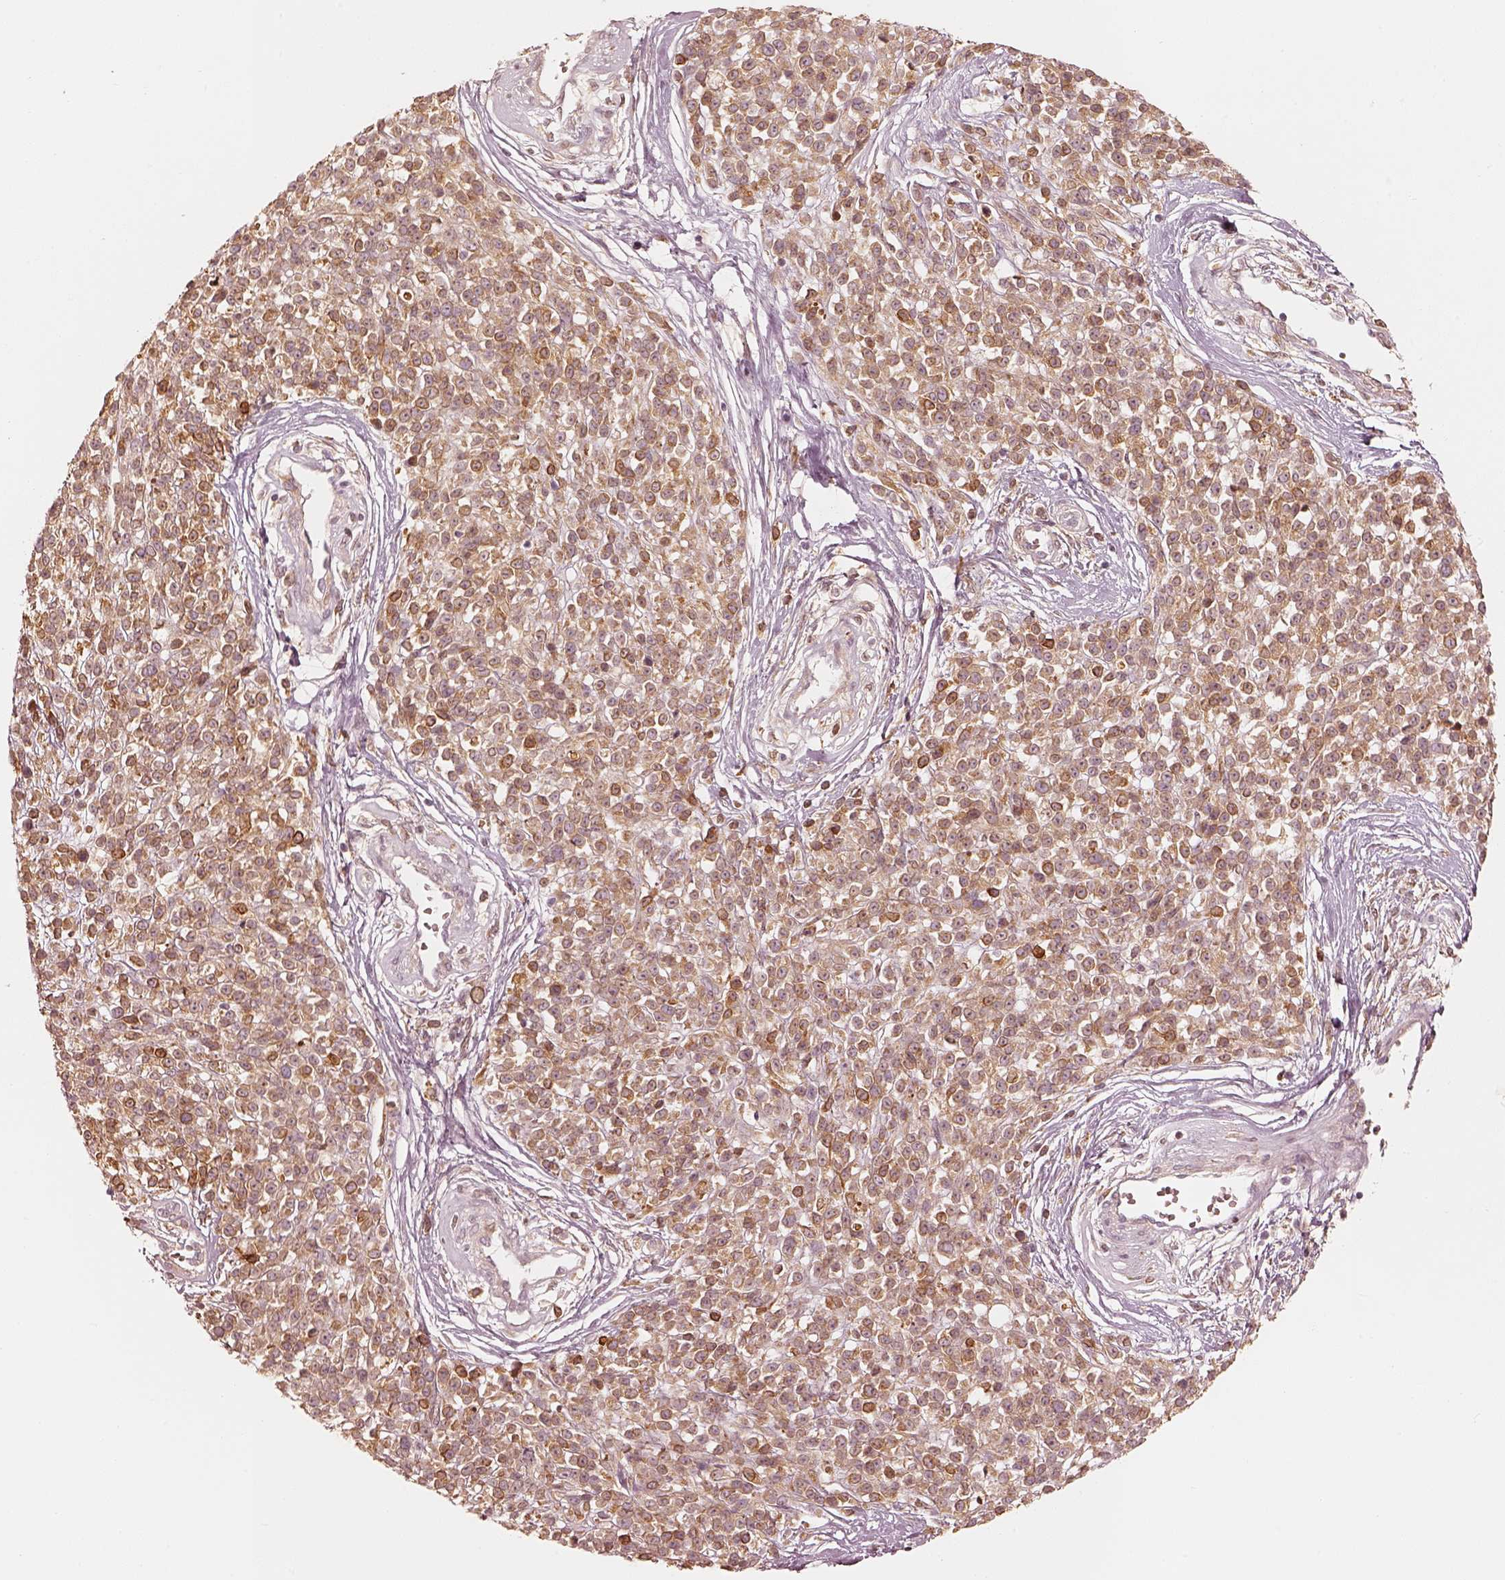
{"staining": {"intensity": "moderate", "quantity": ">75%", "location": "cytoplasmic/membranous"}, "tissue": "melanoma", "cell_type": "Tumor cells", "image_type": "cancer", "snomed": [{"axis": "morphology", "description": "Malignant melanoma, NOS"}, {"axis": "topography", "description": "Skin"}, {"axis": "topography", "description": "Skin of trunk"}], "caption": "A brown stain shows moderate cytoplasmic/membranous expression of a protein in melanoma tumor cells.", "gene": "WLS", "patient": {"sex": "male", "age": 74}}